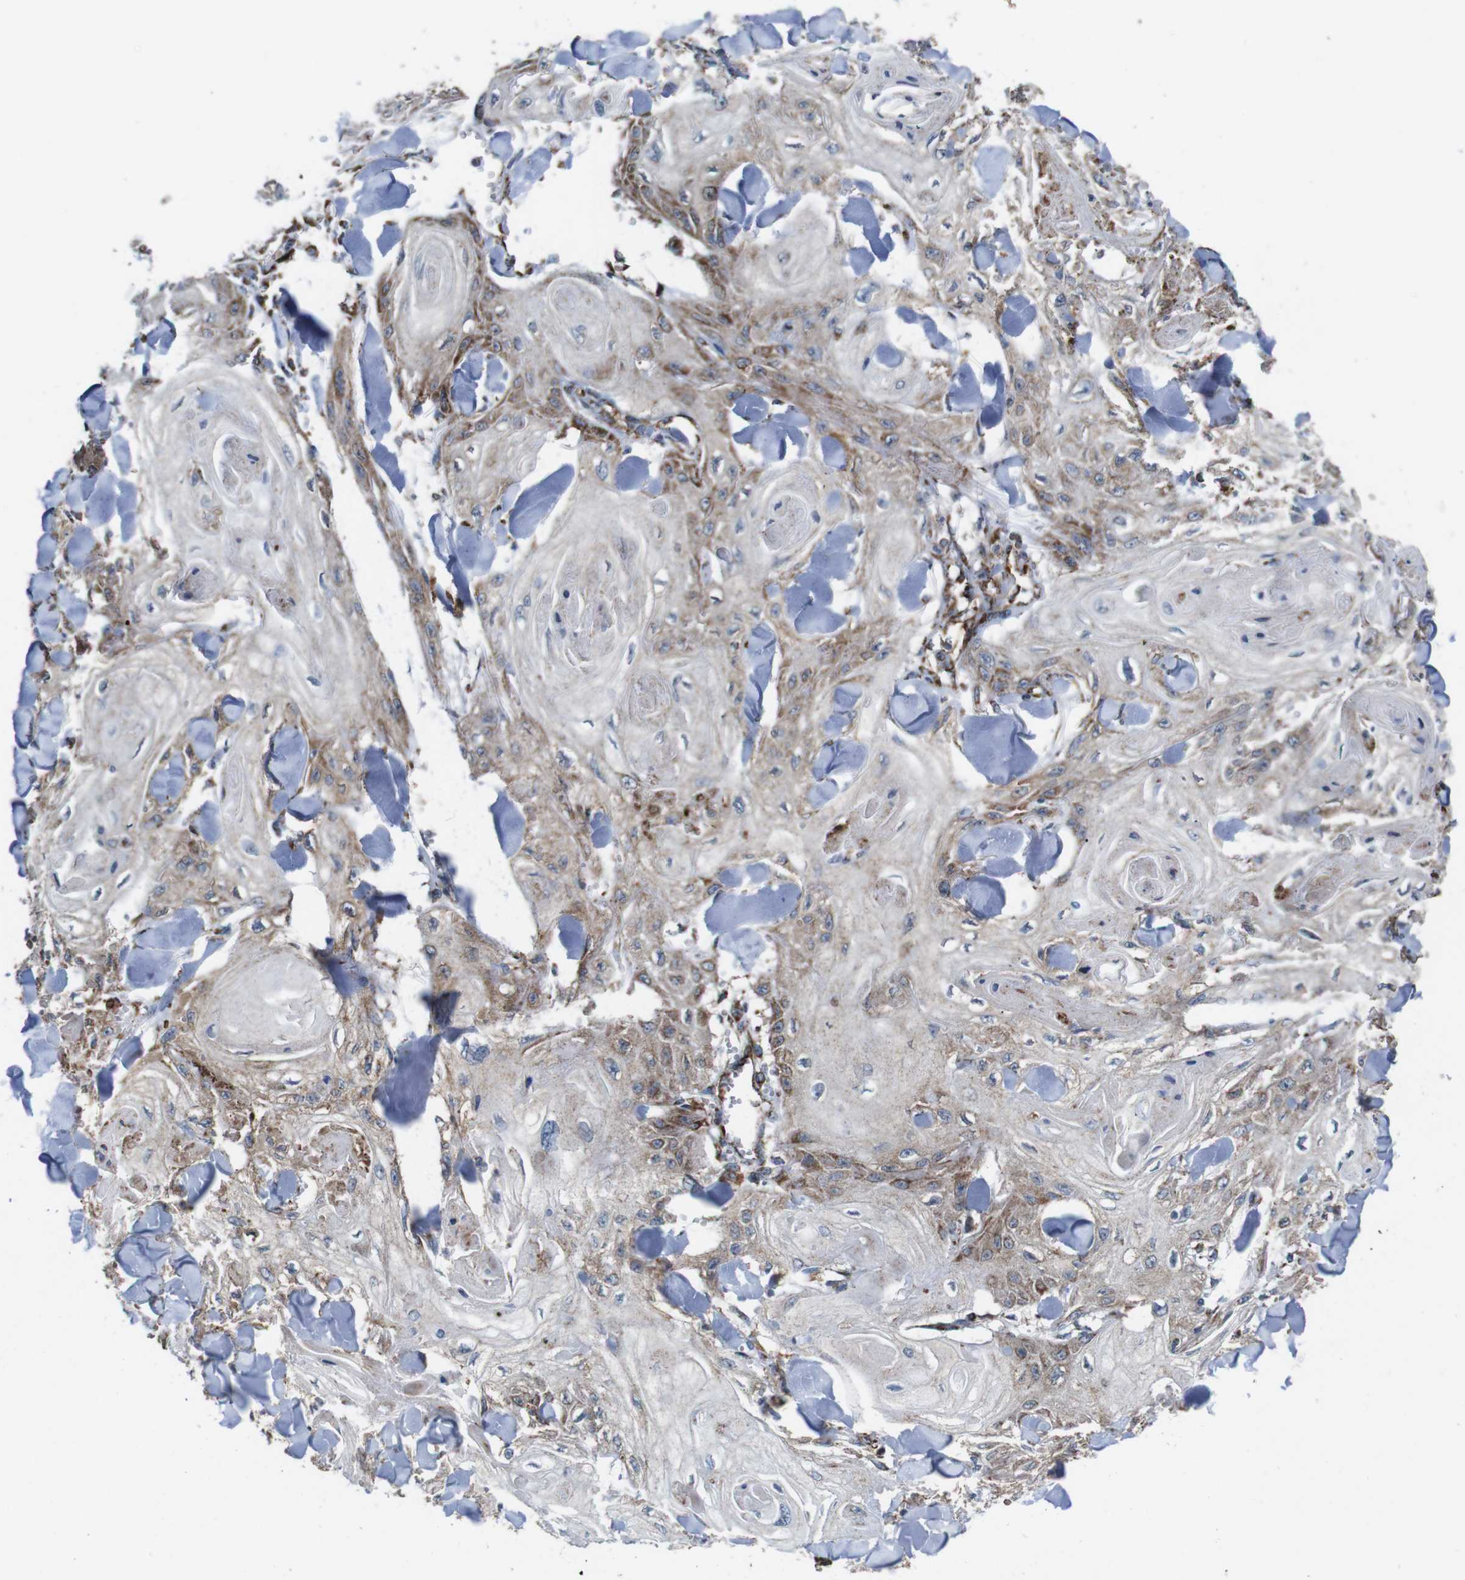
{"staining": {"intensity": "moderate", "quantity": "<25%", "location": "cytoplasmic/membranous"}, "tissue": "skin cancer", "cell_type": "Tumor cells", "image_type": "cancer", "snomed": [{"axis": "morphology", "description": "Squamous cell carcinoma, NOS"}, {"axis": "topography", "description": "Skin"}], "caption": "DAB (3,3'-diaminobenzidine) immunohistochemical staining of human skin cancer (squamous cell carcinoma) reveals moderate cytoplasmic/membranous protein expression in approximately <25% of tumor cells.", "gene": "HK1", "patient": {"sex": "male", "age": 74}}